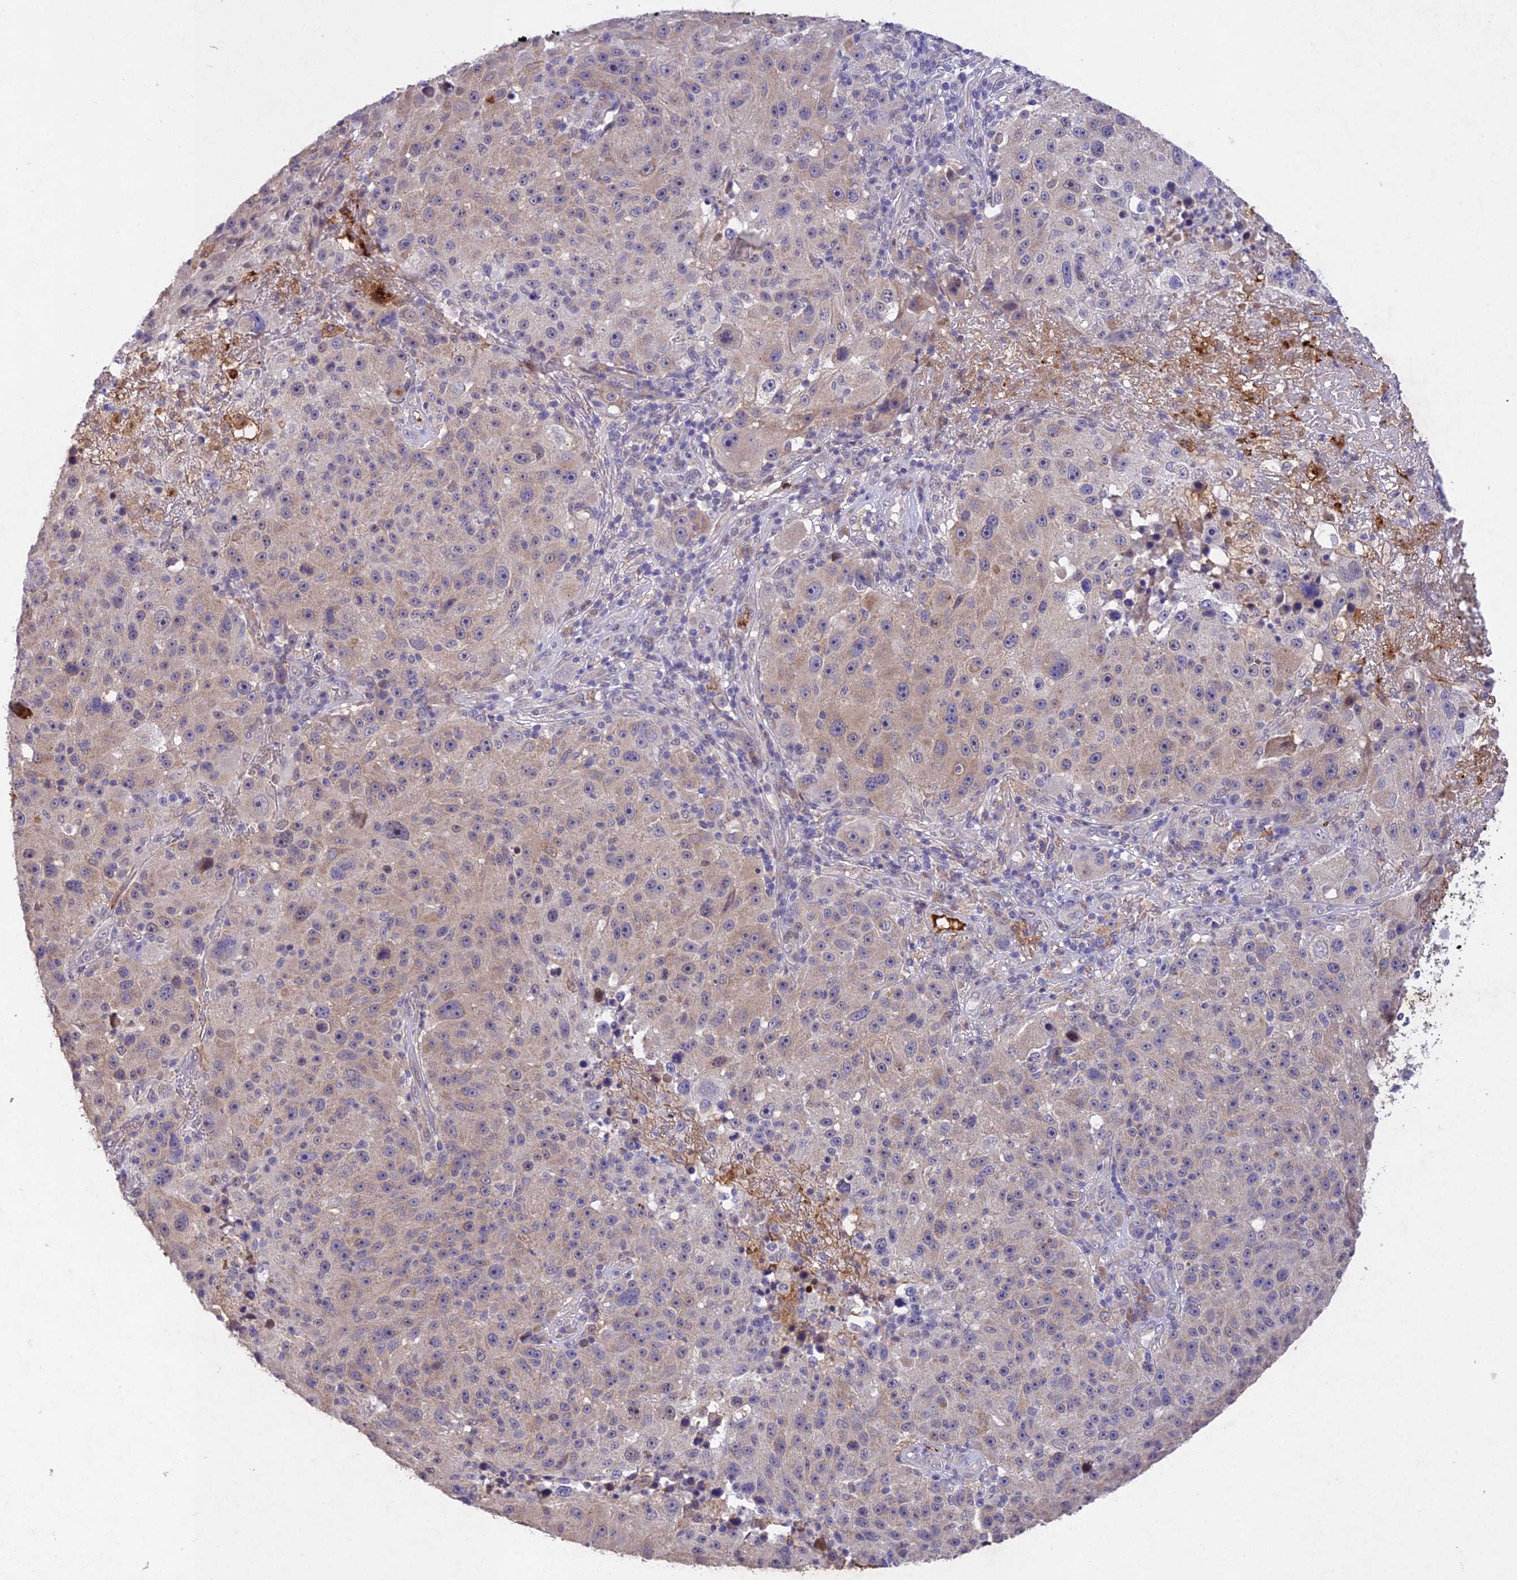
{"staining": {"intensity": "weak", "quantity": "25%-75%", "location": "cytoplasmic/membranous"}, "tissue": "melanoma", "cell_type": "Tumor cells", "image_type": "cancer", "snomed": [{"axis": "morphology", "description": "Malignant melanoma, NOS"}, {"axis": "topography", "description": "Skin"}], "caption": "Immunohistochemical staining of malignant melanoma shows low levels of weak cytoplasmic/membranous protein staining in about 25%-75% of tumor cells.", "gene": "ANKRD52", "patient": {"sex": "male", "age": 53}}